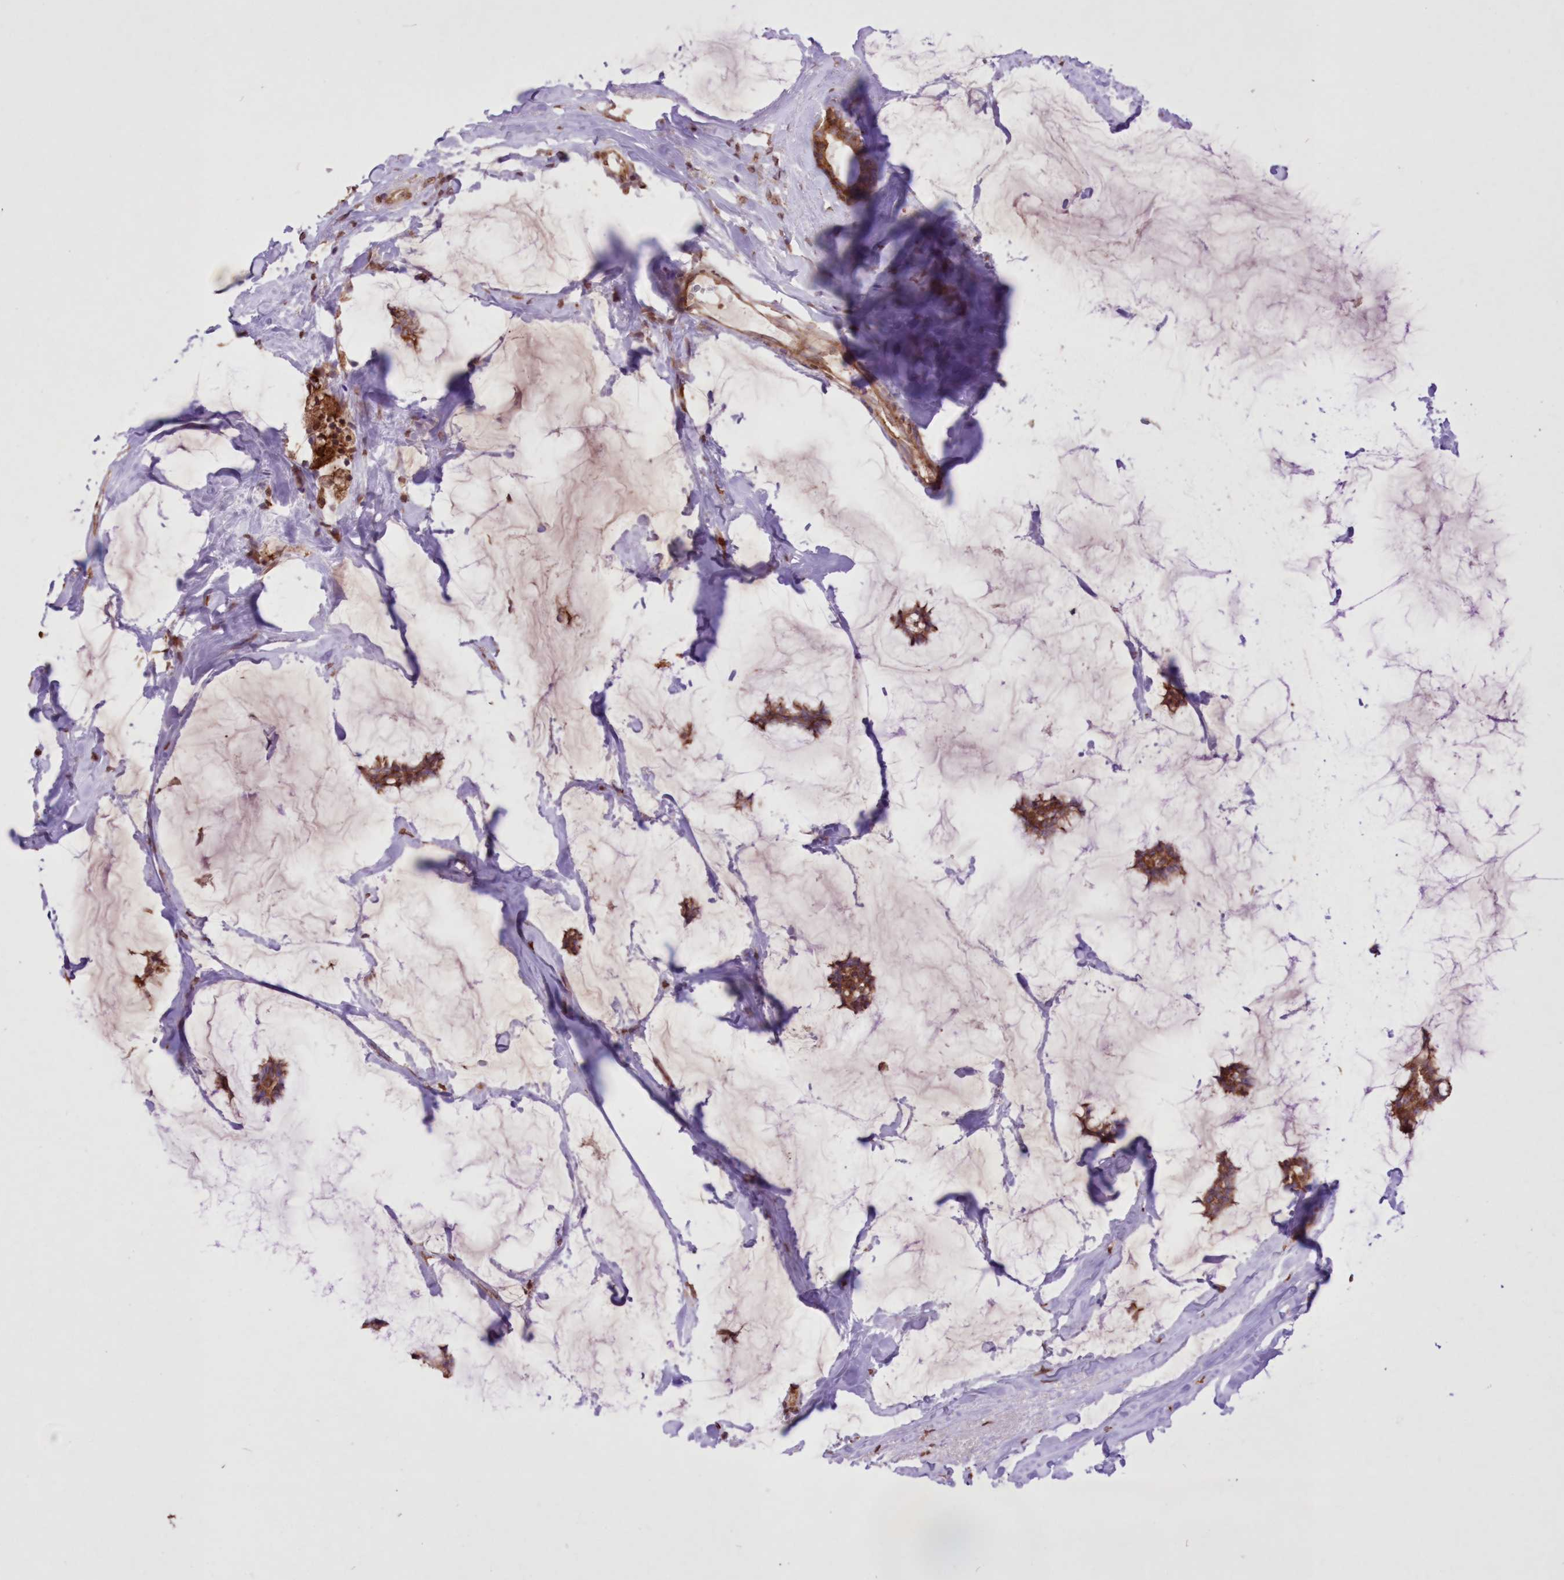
{"staining": {"intensity": "moderate", "quantity": ">75%", "location": "cytoplasmic/membranous"}, "tissue": "breast cancer", "cell_type": "Tumor cells", "image_type": "cancer", "snomed": [{"axis": "morphology", "description": "Duct carcinoma"}, {"axis": "topography", "description": "Breast"}], "caption": "A medium amount of moderate cytoplasmic/membranous staining is present in approximately >75% of tumor cells in intraductal carcinoma (breast) tissue.", "gene": "FCHO2", "patient": {"sex": "female", "age": 93}}